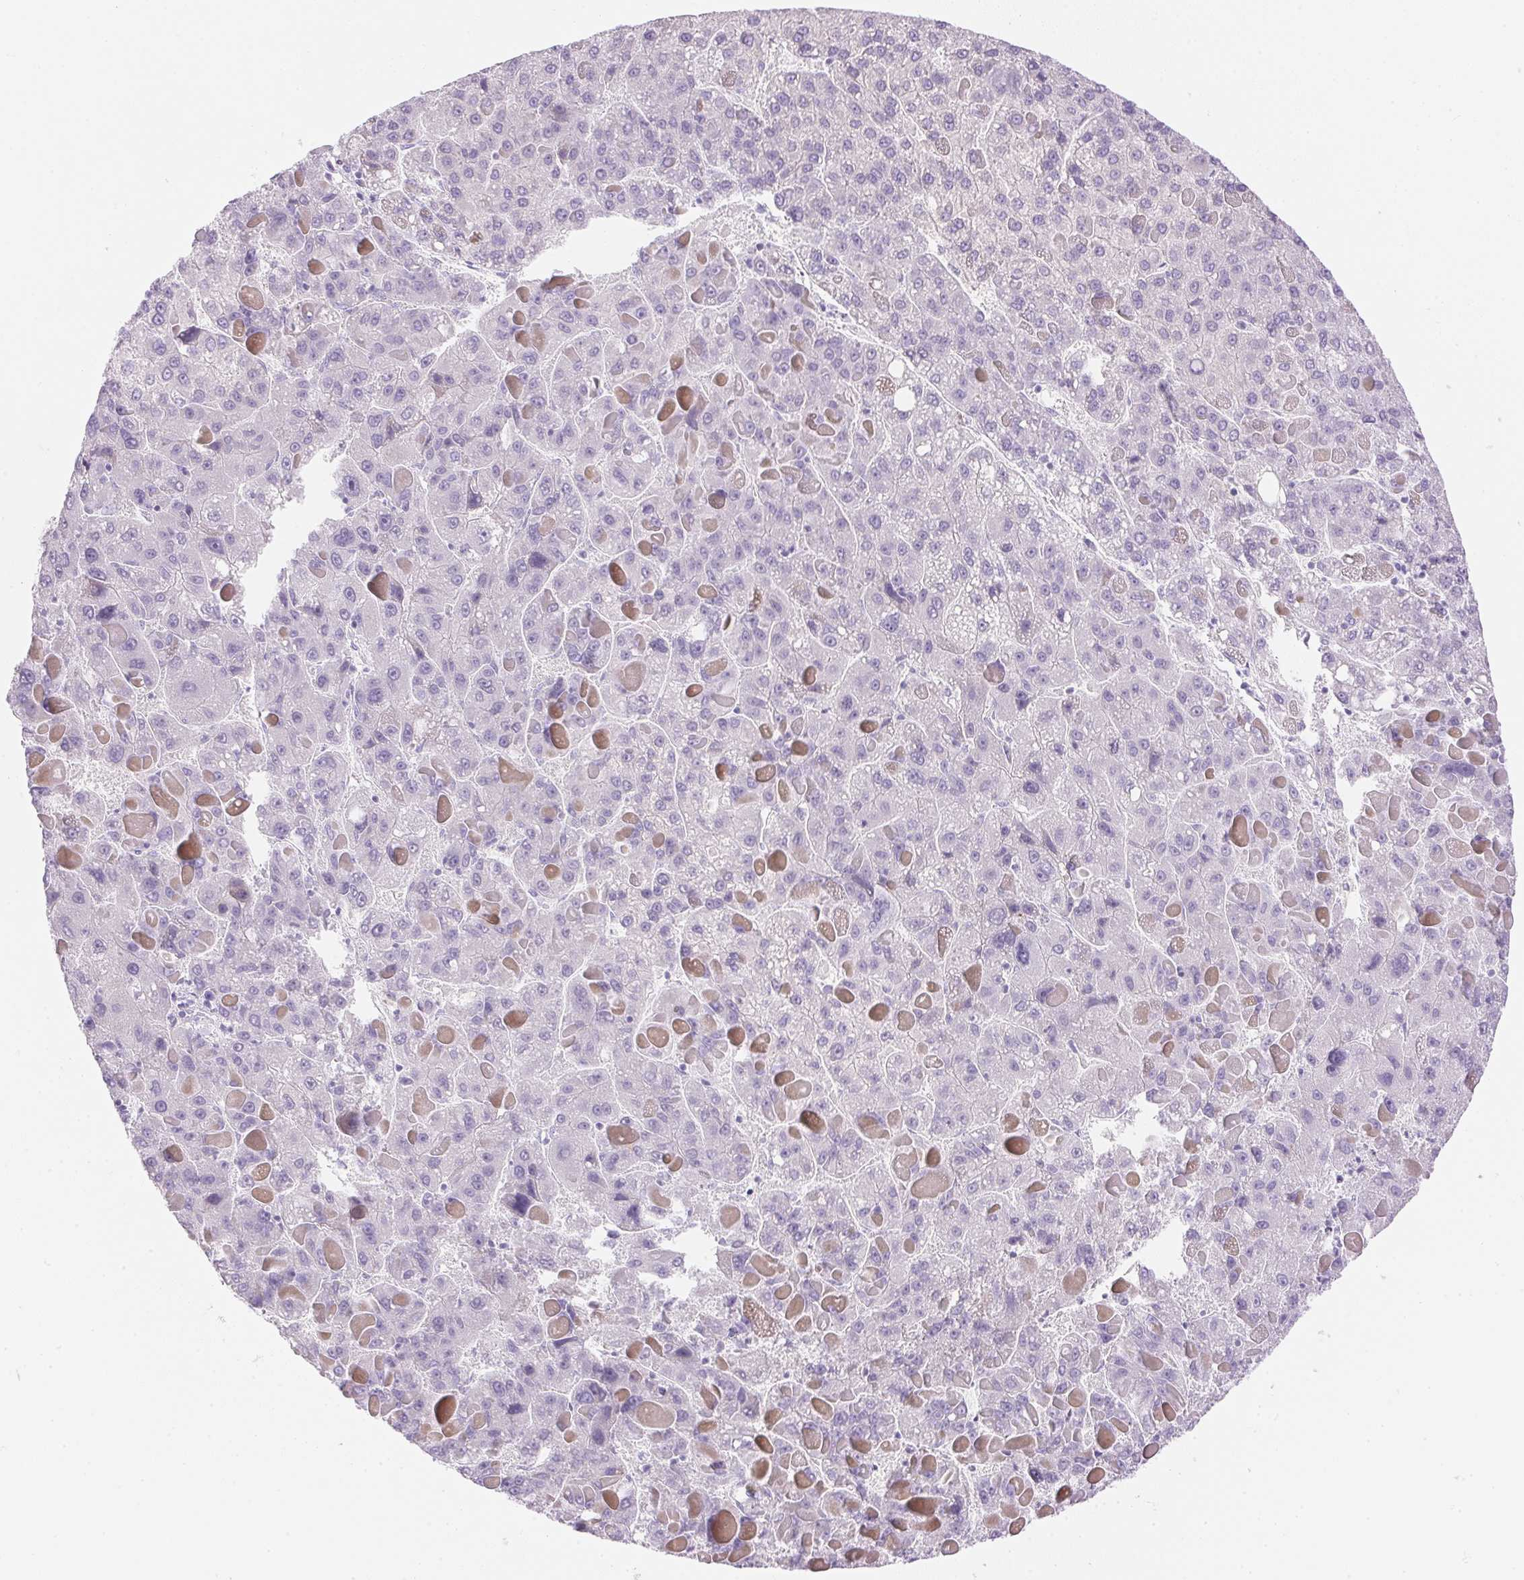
{"staining": {"intensity": "negative", "quantity": "none", "location": "none"}, "tissue": "liver cancer", "cell_type": "Tumor cells", "image_type": "cancer", "snomed": [{"axis": "morphology", "description": "Carcinoma, Hepatocellular, NOS"}, {"axis": "topography", "description": "Liver"}], "caption": "Human liver hepatocellular carcinoma stained for a protein using immunohistochemistry (IHC) exhibits no expression in tumor cells.", "gene": "CTRL", "patient": {"sex": "female", "age": 82}}